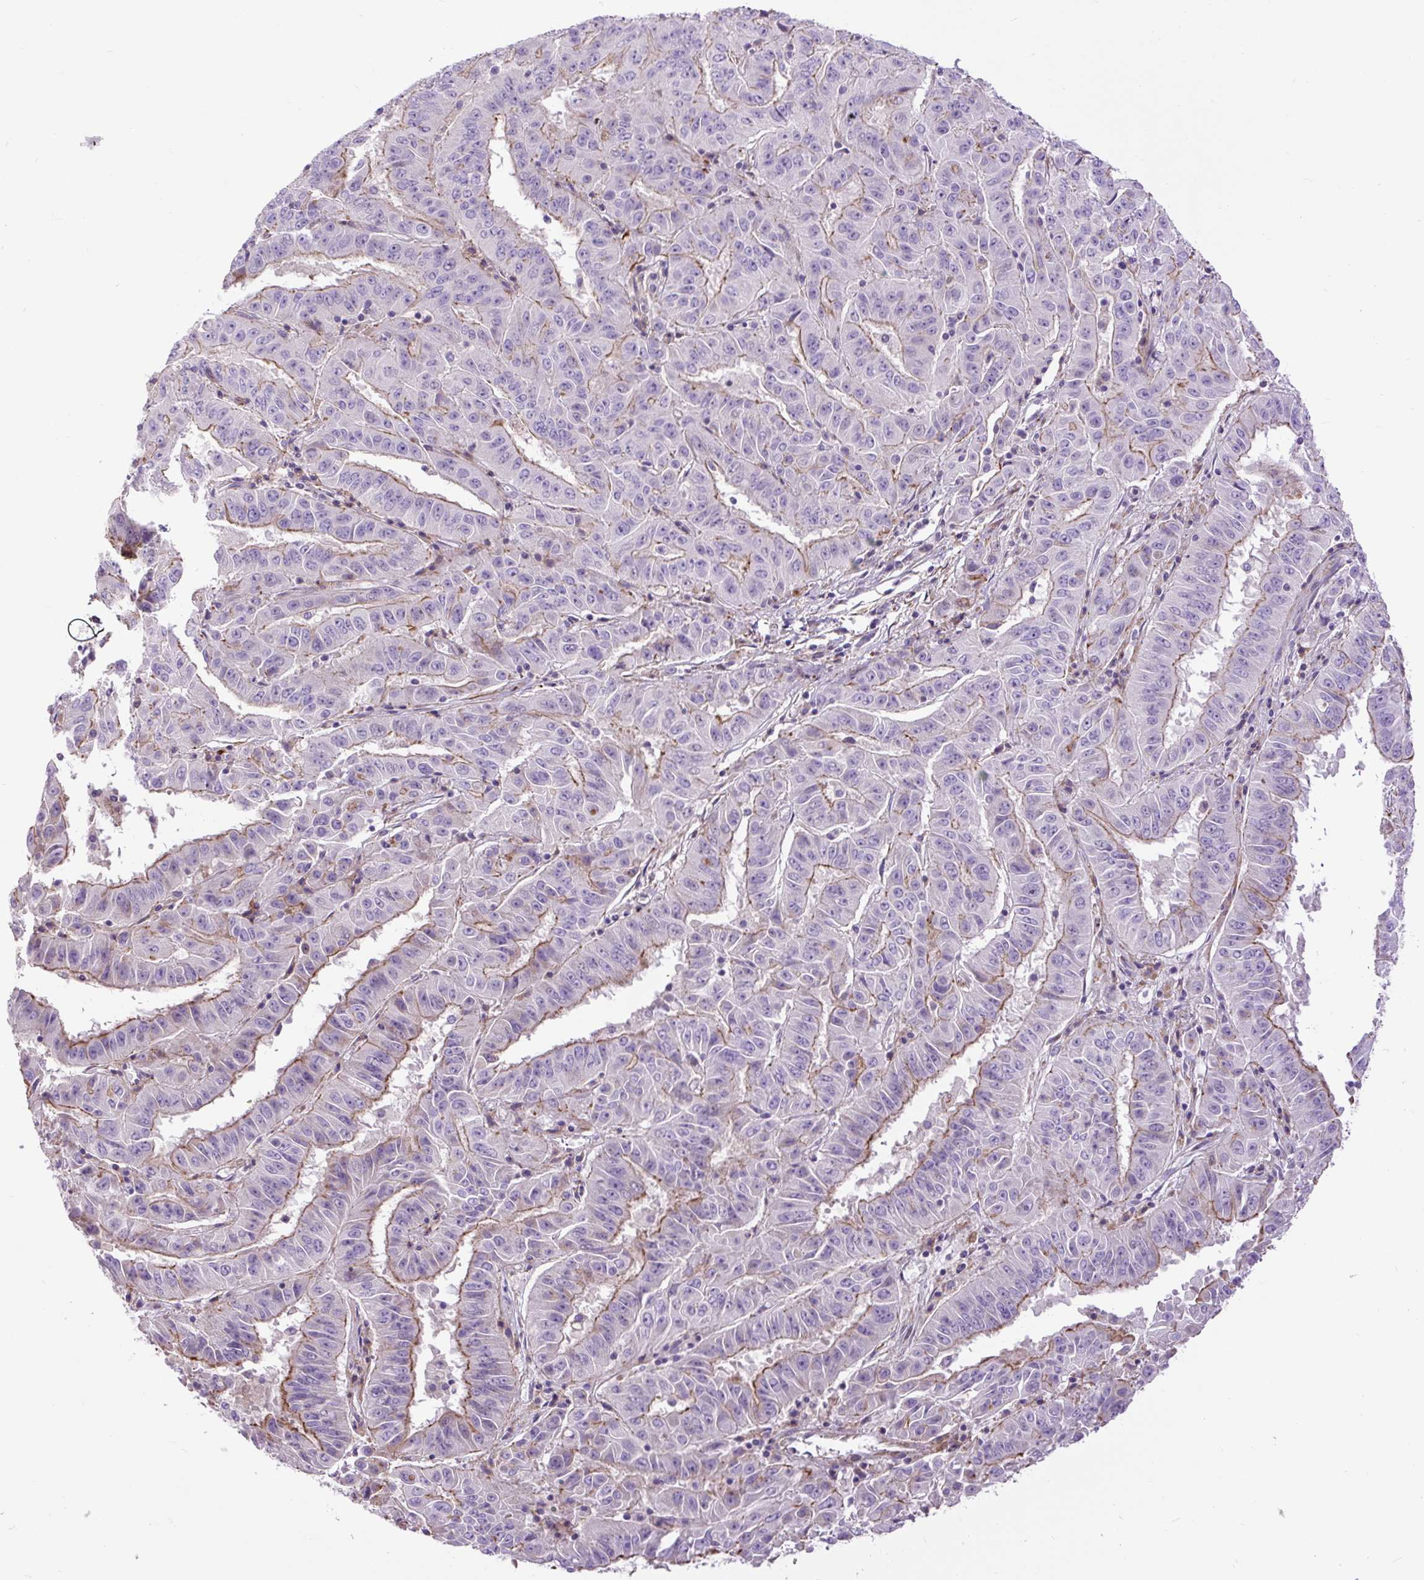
{"staining": {"intensity": "moderate", "quantity": "25%-75%", "location": "cytoplasmic/membranous"}, "tissue": "pancreatic cancer", "cell_type": "Tumor cells", "image_type": "cancer", "snomed": [{"axis": "morphology", "description": "Adenocarcinoma, NOS"}, {"axis": "topography", "description": "Pancreas"}], "caption": "Brown immunohistochemical staining in pancreatic cancer (adenocarcinoma) displays moderate cytoplasmic/membranous expression in approximately 25%-75% of tumor cells.", "gene": "ZNF197", "patient": {"sex": "male", "age": 63}}